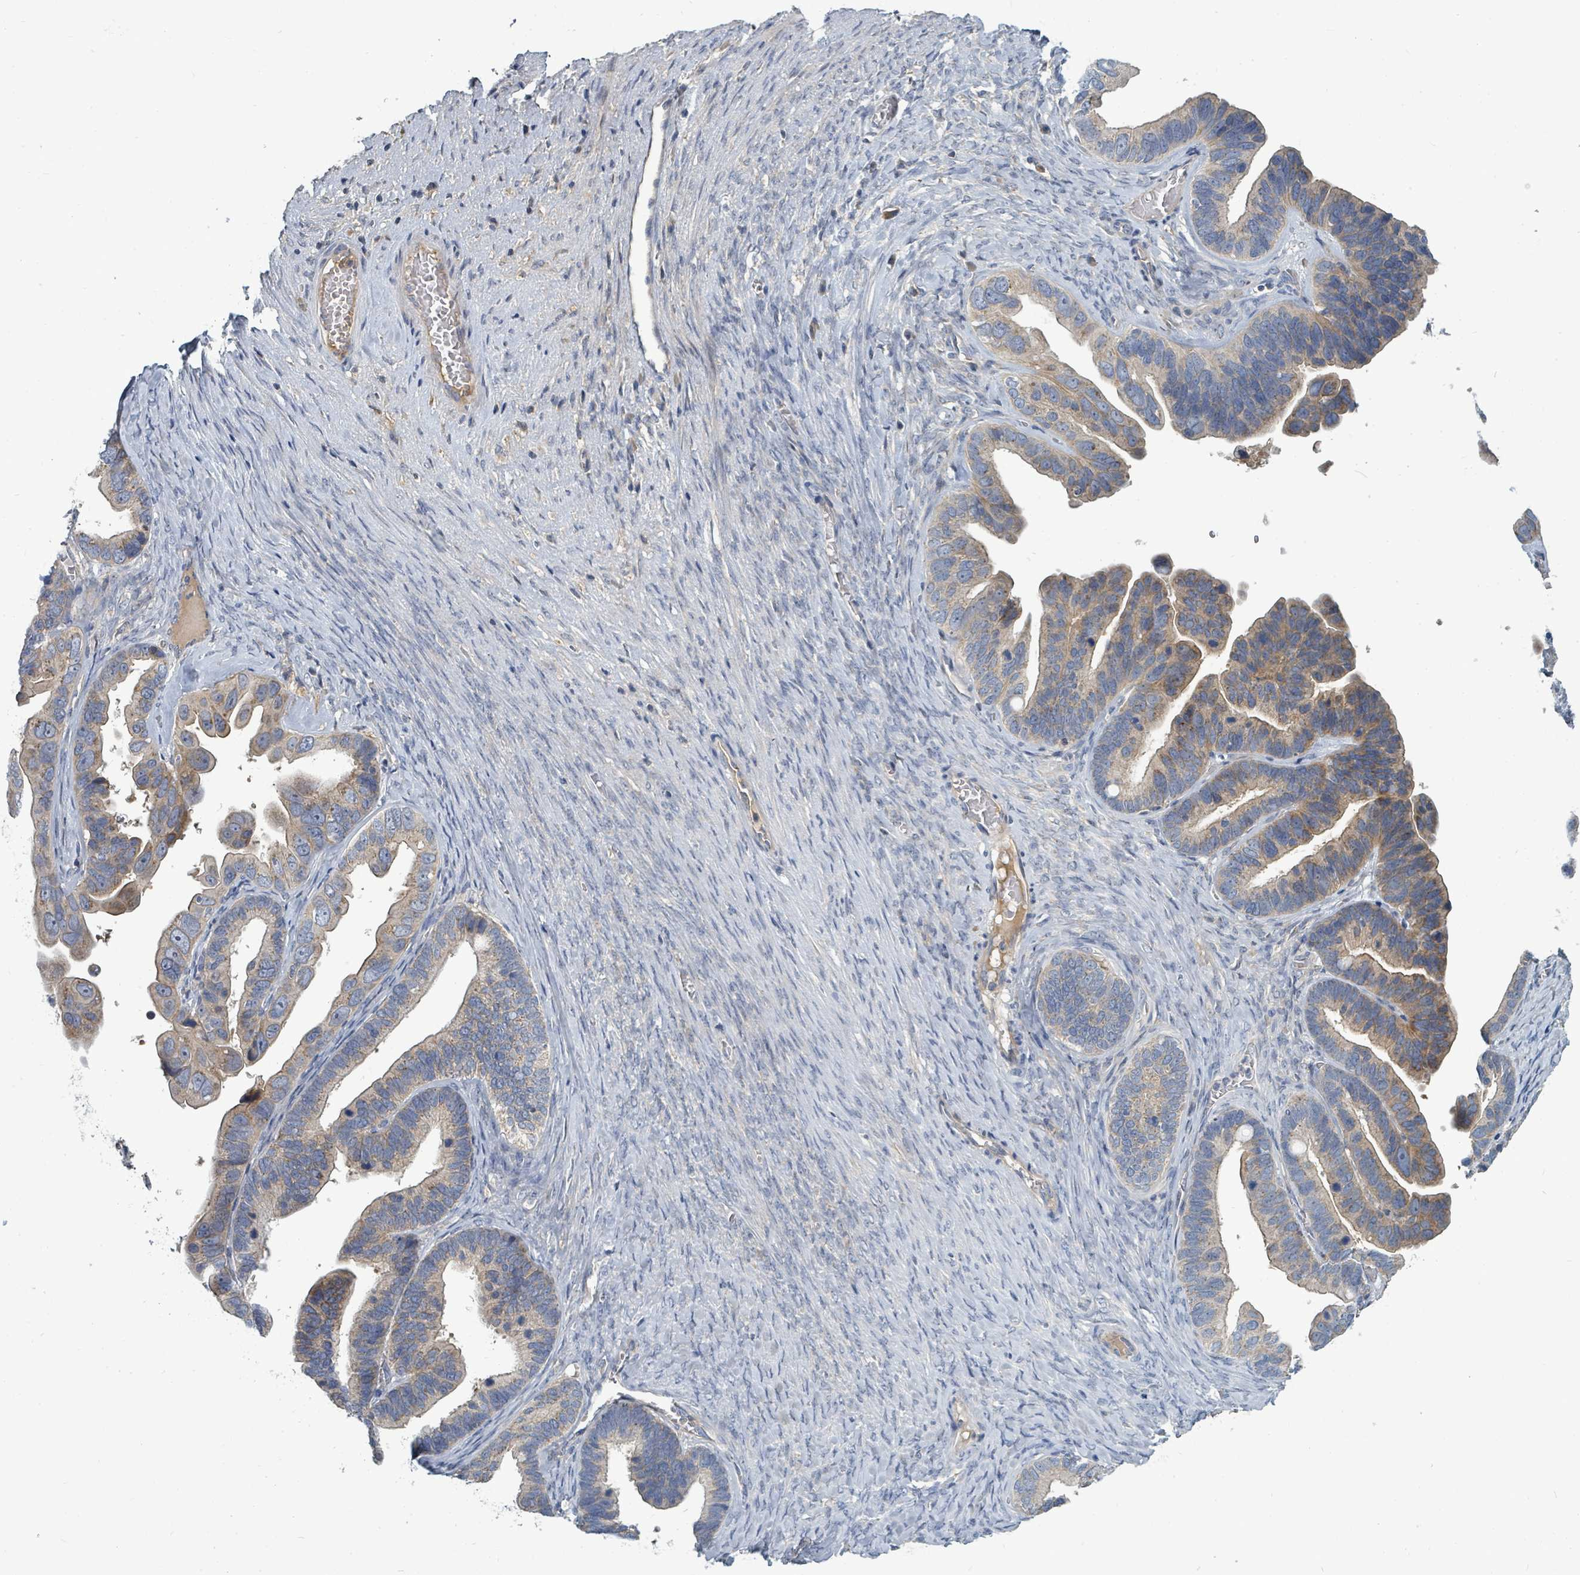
{"staining": {"intensity": "moderate", "quantity": "25%-75%", "location": "cytoplasmic/membranous"}, "tissue": "ovarian cancer", "cell_type": "Tumor cells", "image_type": "cancer", "snomed": [{"axis": "morphology", "description": "Cystadenocarcinoma, serous, NOS"}, {"axis": "topography", "description": "Ovary"}], "caption": "Immunohistochemistry (IHC) photomicrograph of neoplastic tissue: ovarian cancer (serous cystadenocarcinoma) stained using immunohistochemistry (IHC) shows medium levels of moderate protein expression localized specifically in the cytoplasmic/membranous of tumor cells, appearing as a cytoplasmic/membranous brown color.", "gene": "SLC25A23", "patient": {"sex": "female", "age": 56}}